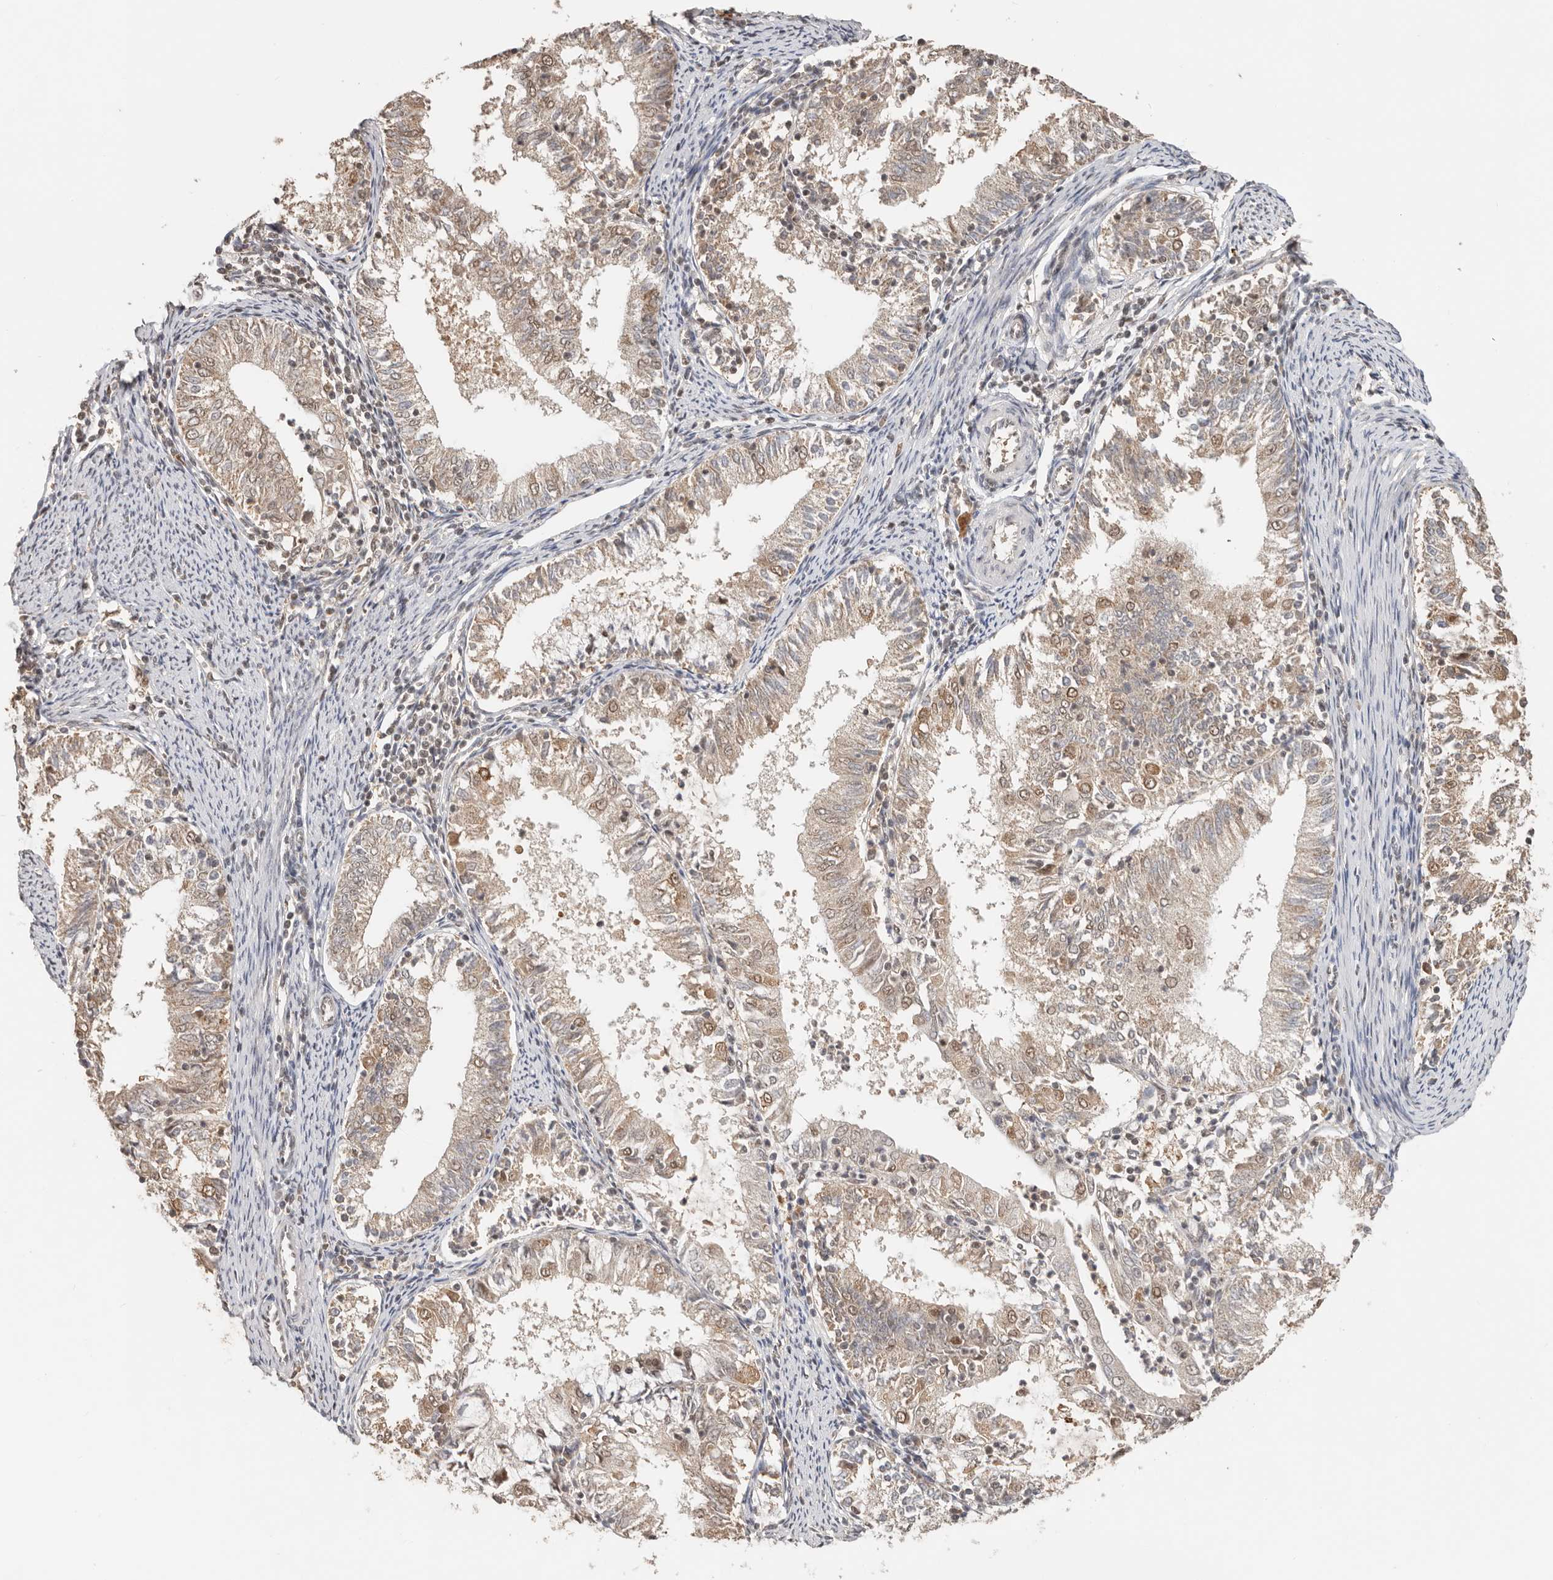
{"staining": {"intensity": "moderate", "quantity": "25%-75%", "location": "cytoplasmic/membranous,nuclear"}, "tissue": "endometrial cancer", "cell_type": "Tumor cells", "image_type": "cancer", "snomed": [{"axis": "morphology", "description": "Adenocarcinoma, NOS"}, {"axis": "topography", "description": "Endometrium"}], "caption": "About 25%-75% of tumor cells in human endometrial cancer exhibit moderate cytoplasmic/membranous and nuclear protein positivity as visualized by brown immunohistochemical staining.", "gene": "SEC14L1", "patient": {"sex": "female", "age": 57}}